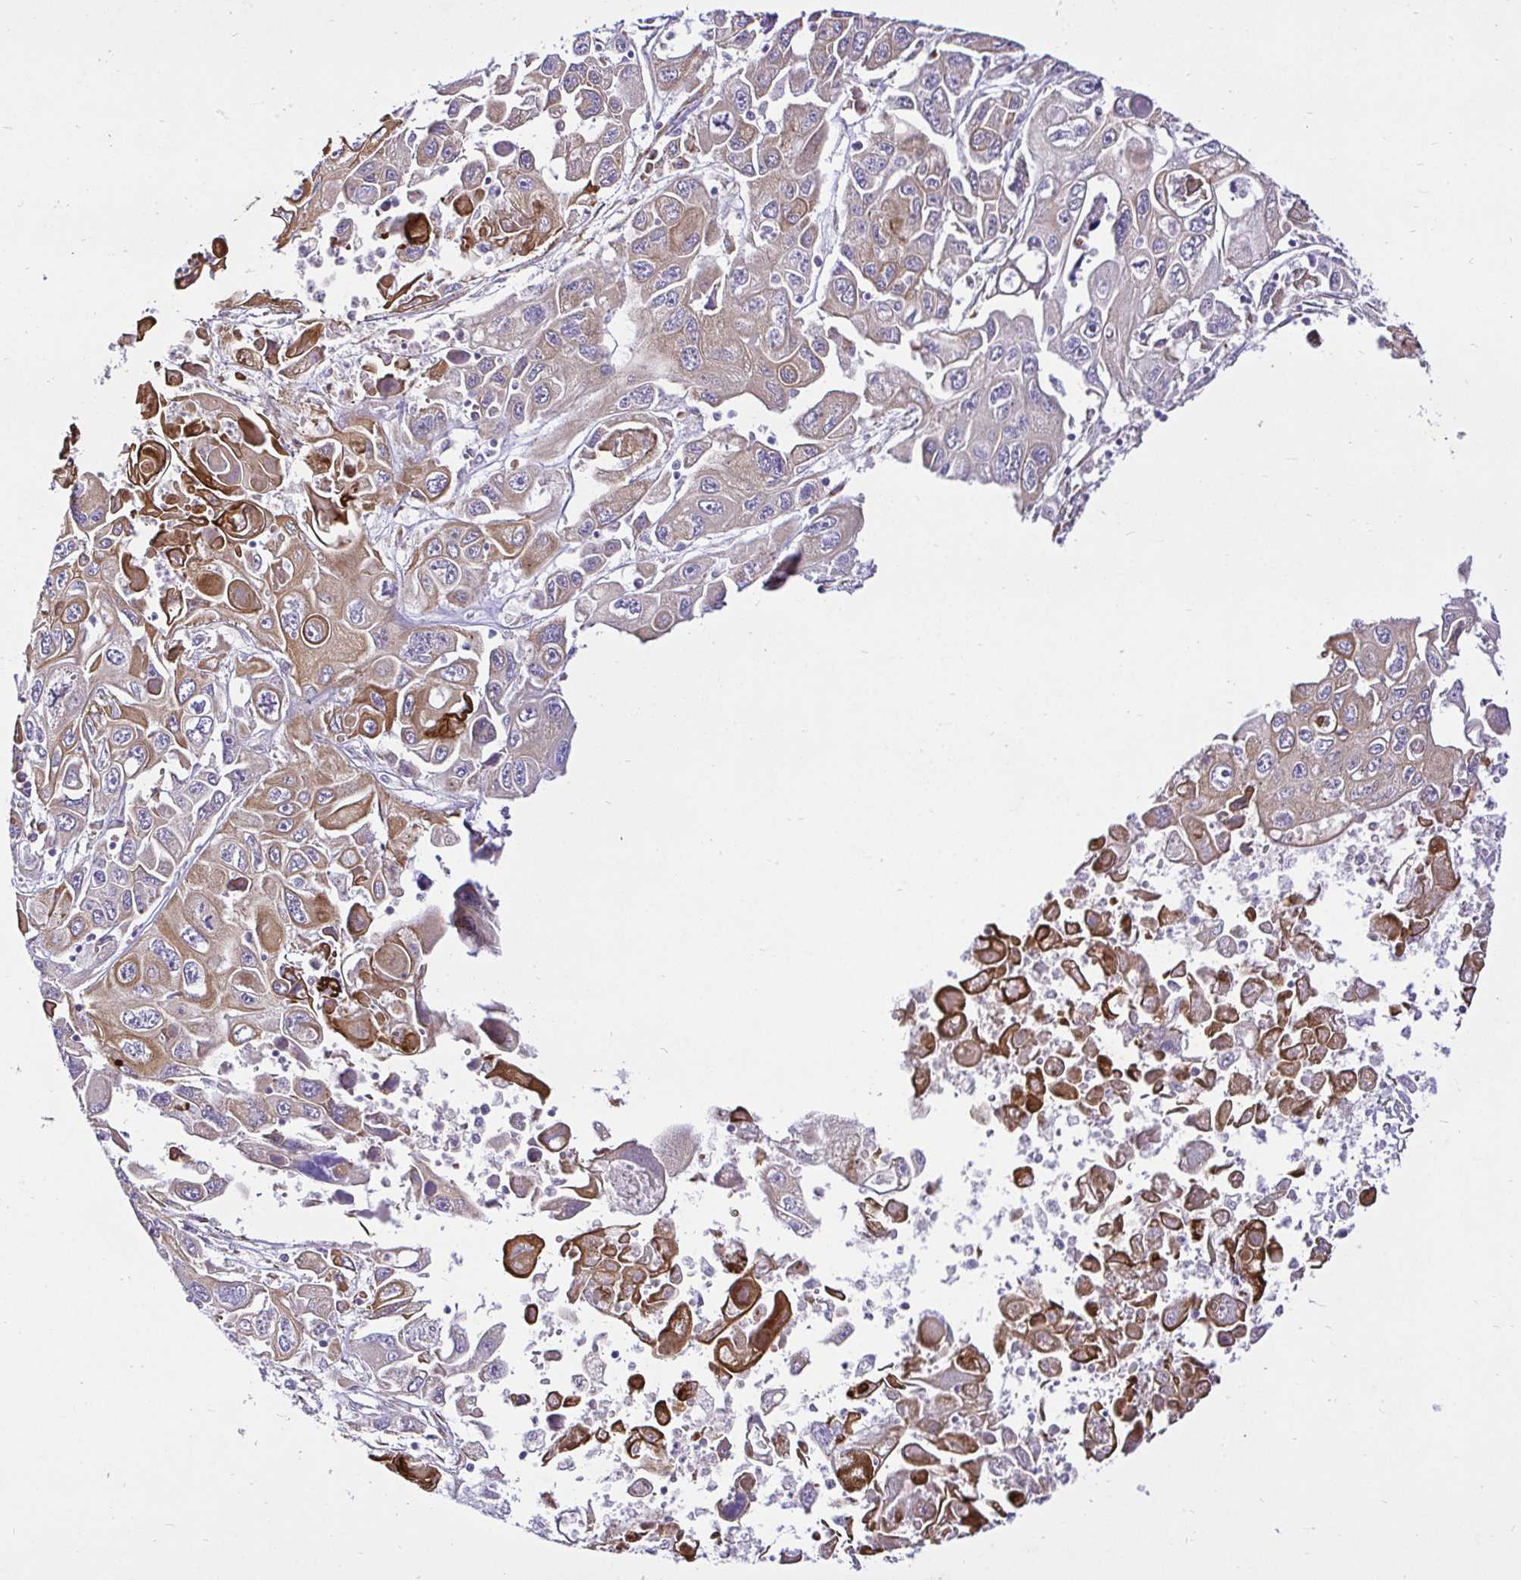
{"staining": {"intensity": "moderate", "quantity": "25%-75%", "location": "cytoplasmic/membranous"}, "tissue": "pancreatic cancer", "cell_type": "Tumor cells", "image_type": "cancer", "snomed": [{"axis": "morphology", "description": "Adenocarcinoma, NOS"}, {"axis": "topography", "description": "Pancreas"}], "caption": "Adenocarcinoma (pancreatic) tissue reveals moderate cytoplasmic/membranous expression in about 25%-75% of tumor cells", "gene": "CCDC122", "patient": {"sex": "male", "age": 70}}